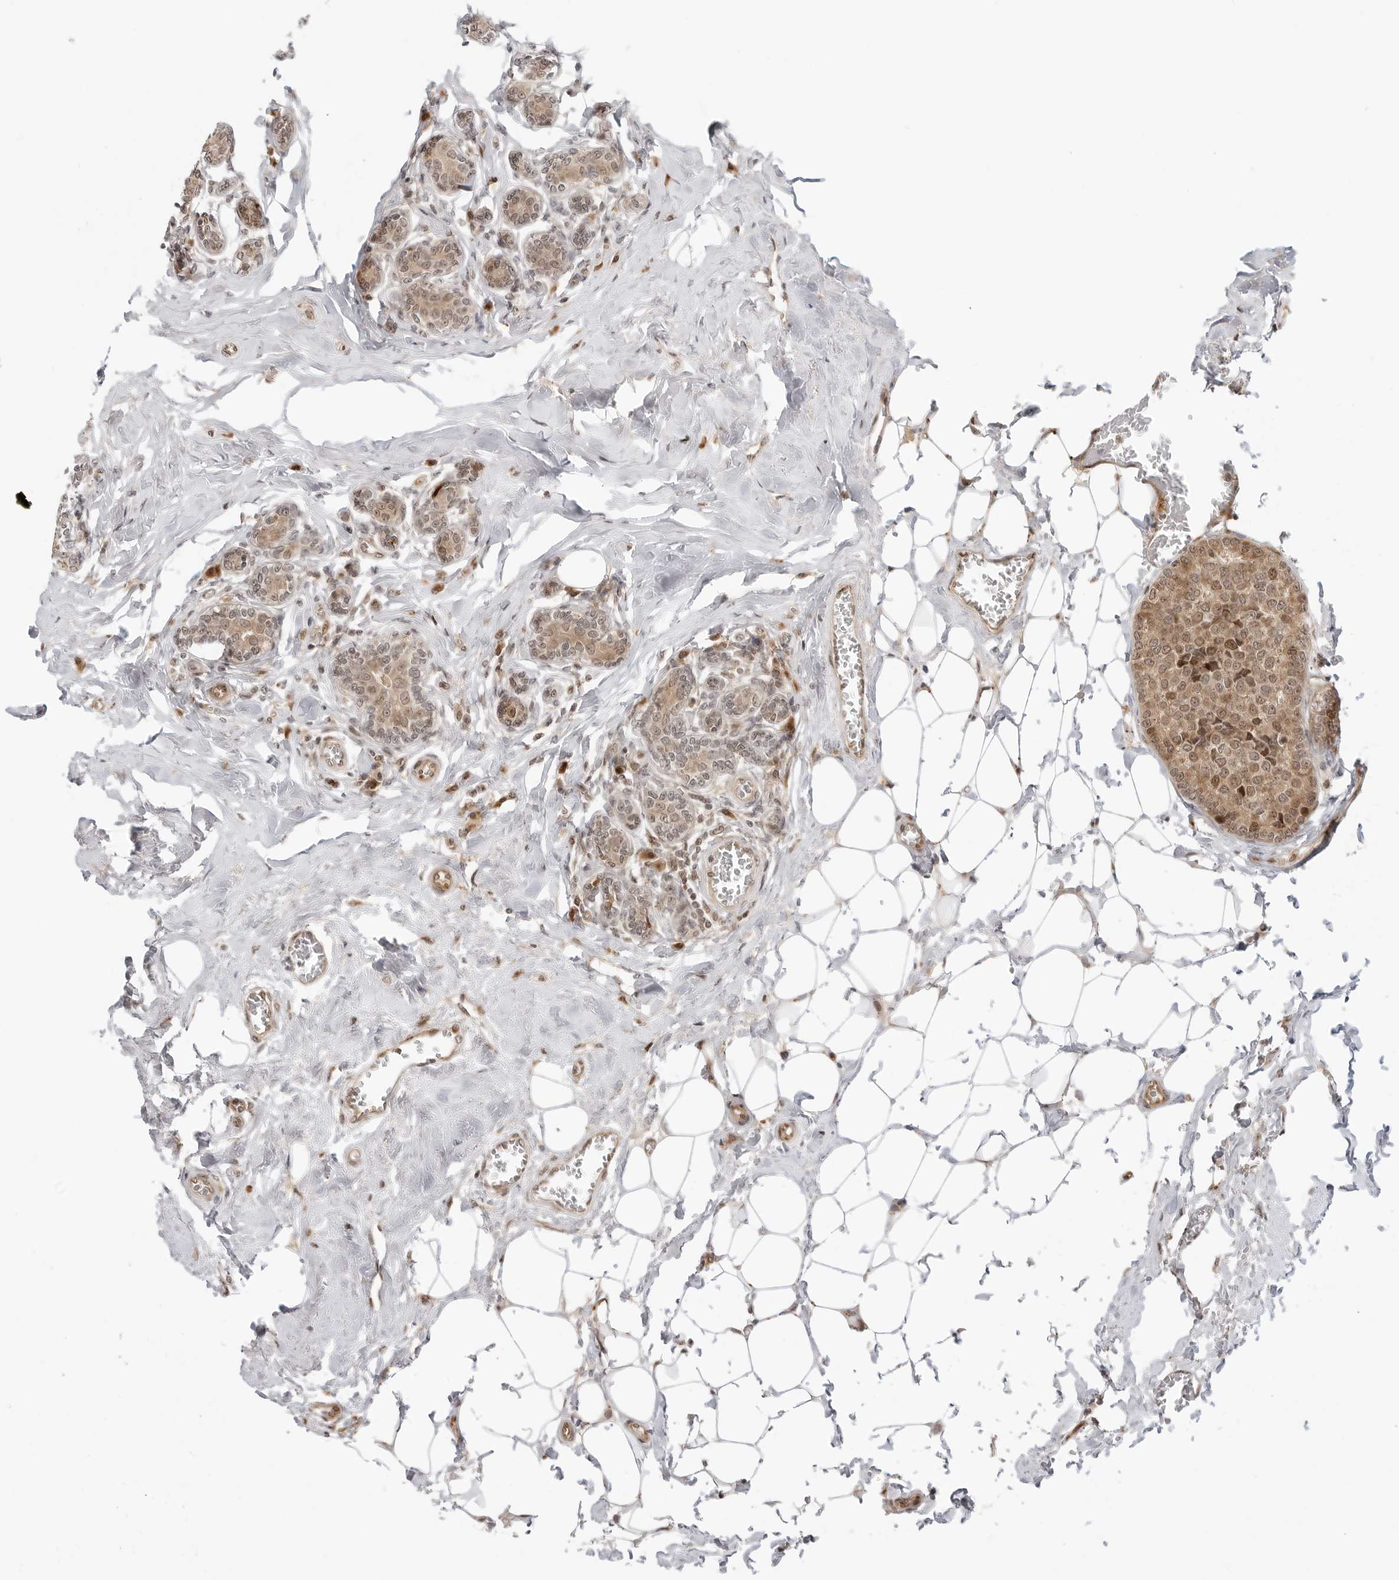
{"staining": {"intensity": "moderate", "quantity": ">75%", "location": "cytoplasmic/membranous,nuclear"}, "tissue": "breast cancer", "cell_type": "Tumor cells", "image_type": "cancer", "snomed": [{"axis": "morphology", "description": "Normal tissue, NOS"}, {"axis": "morphology", "description": "Duct carcinoma"}, {"axis": "topography", "description": "Breast"}], "caption": "The immunohistochemical stain highlights moderate cytoplasmic/membranous and nuclear staining in tumor cells of invasive ductal carcinoma (breast) tissue.", "gene": "TIPRL", "patient": {"sex": "female", "age": 43}}